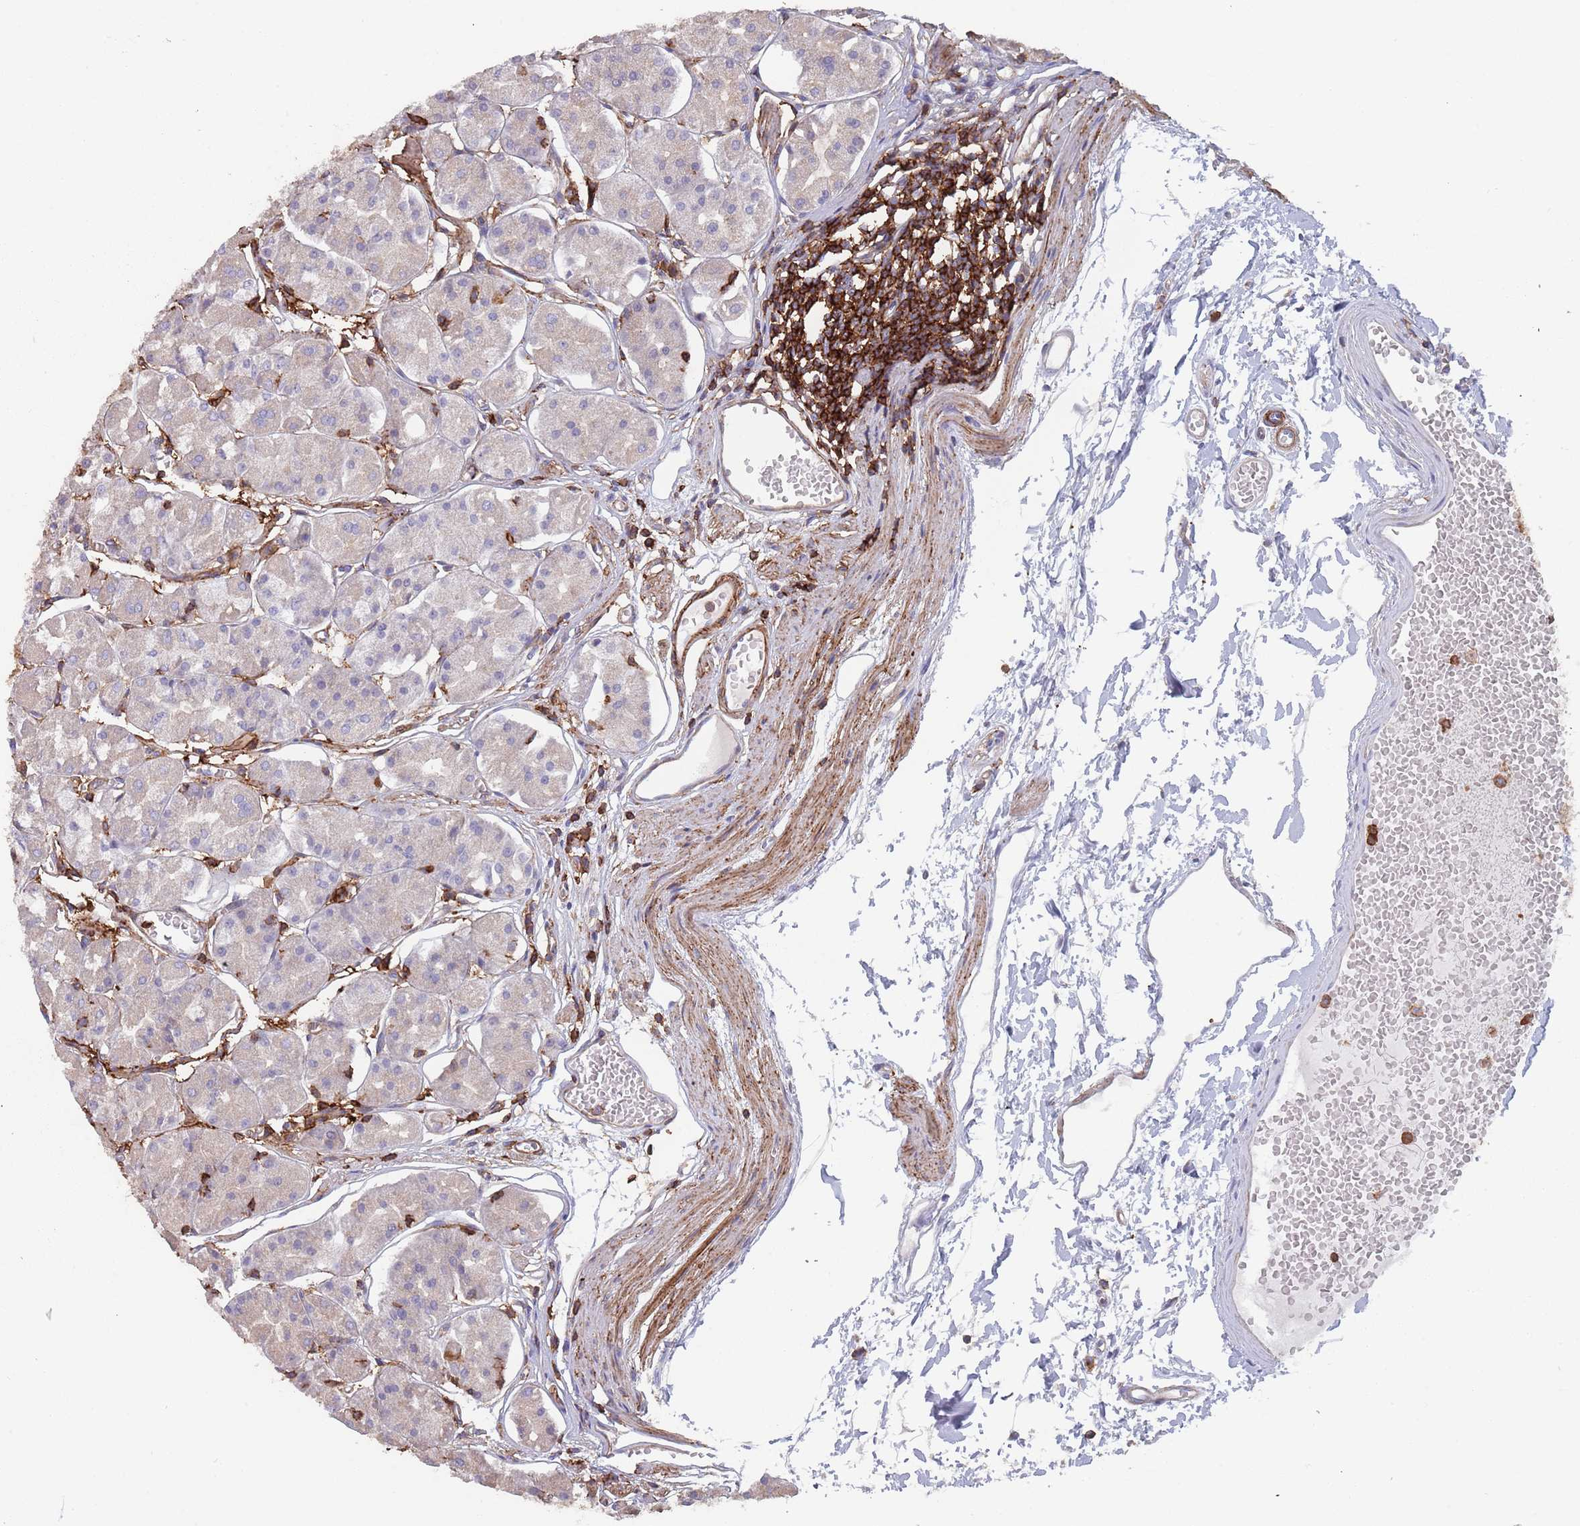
{"staining": {"intensity": "weak", "quantity": "25%-75%", "location": "cytoplasmic/membranous"}, "tissue": "stomach", "cell_type": "Glandular cells", "image_type": "normal", "snomed": [{"axis": "morphology", "description": "Normal tissue, NOS"}, {"axis": "topography", "description": "Stomach"}], "caption": "A brown stain highlights weak cytoplasmic/membranous expression of a protein in glandular cells of benign human stomach.", "gene": "RNF144A", "patient": {"sex": "male", "age": 55}}